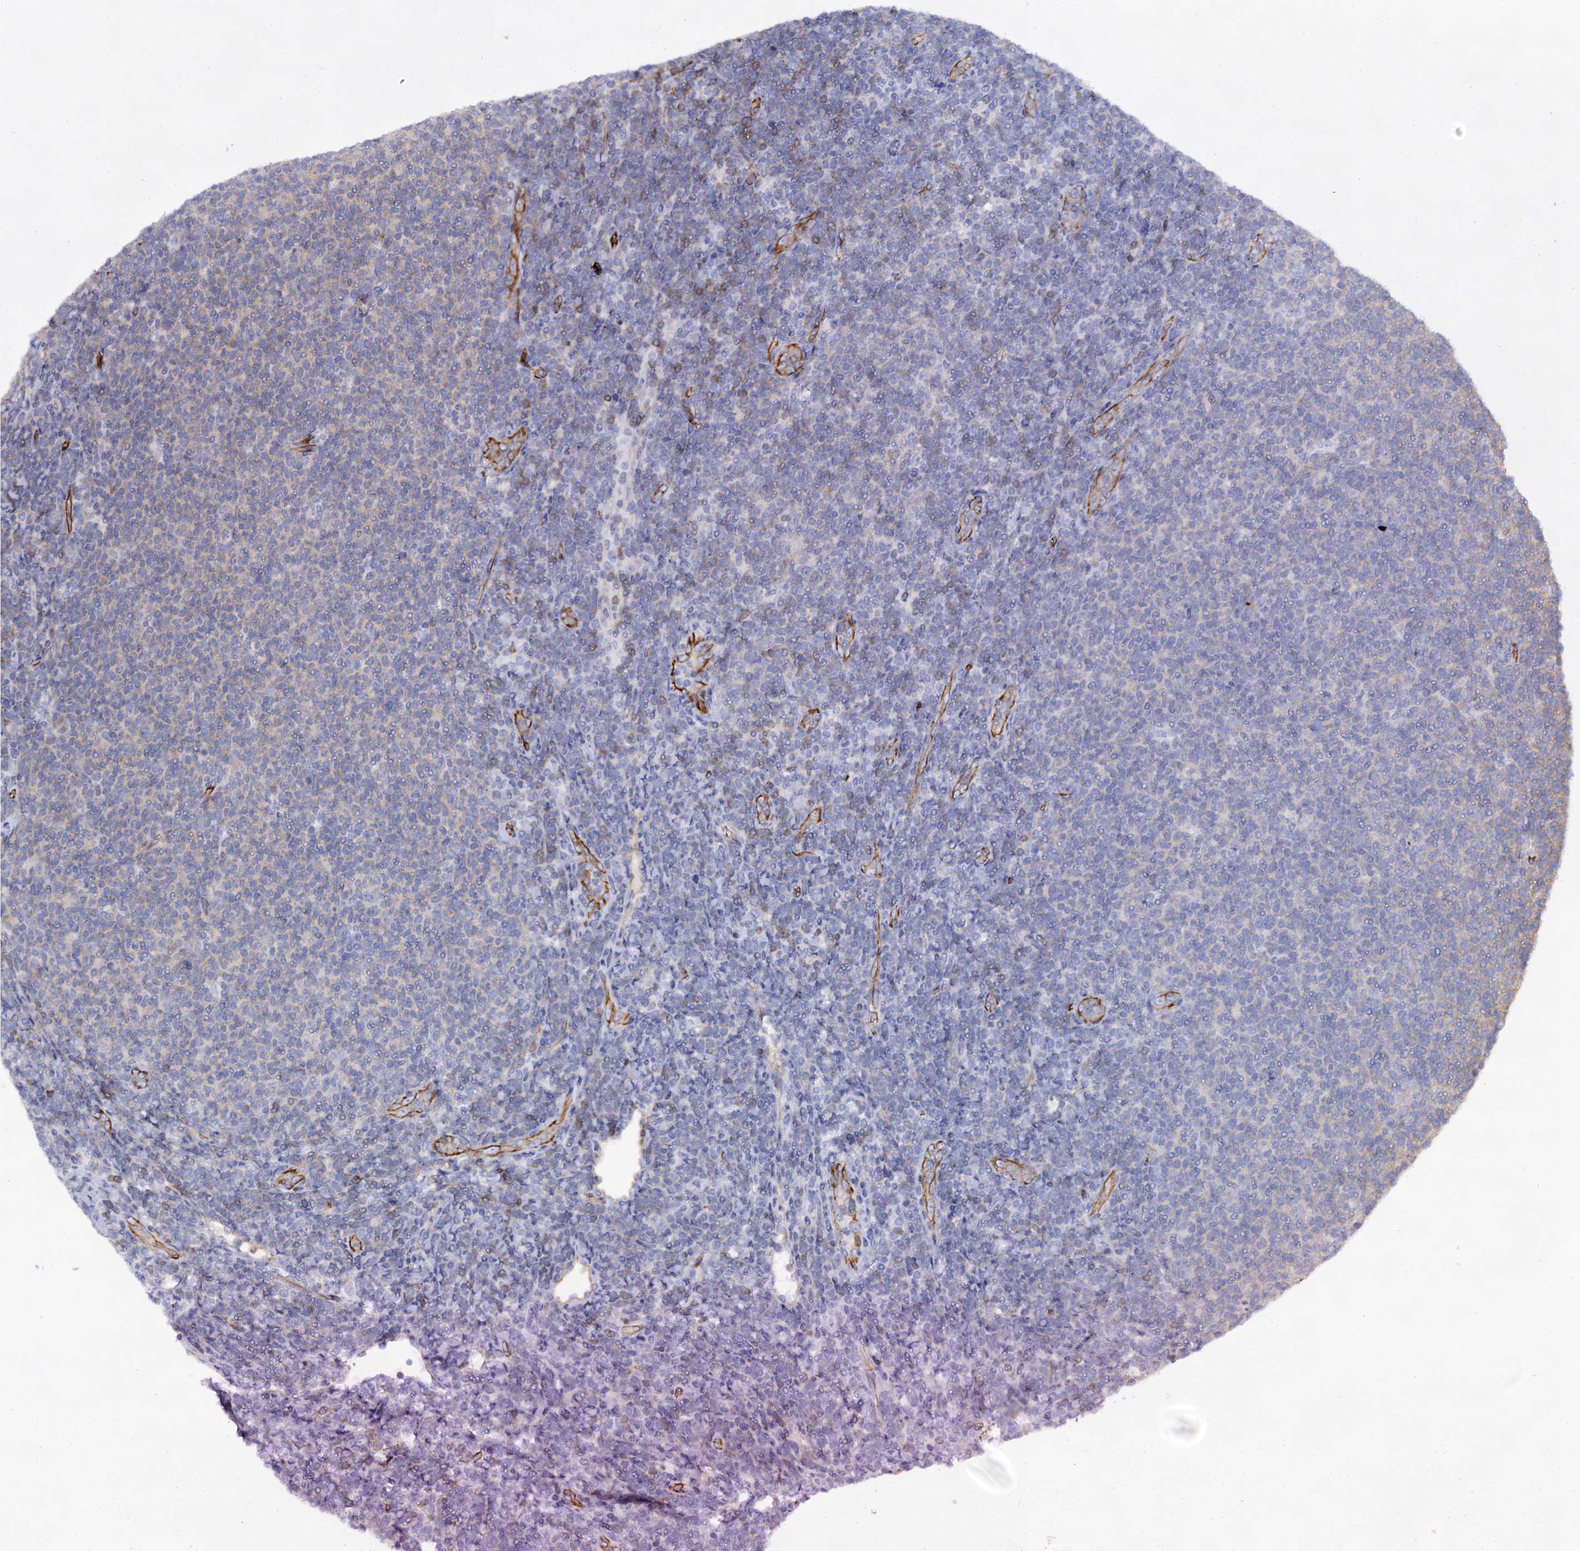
{"staining": {"intensity": "negative", "quantity": "none", "location": "none"}, "tissue": "lymphoma", "cell_type": "Tumor cells", "image_type": "cancer", "snomed": [{"axis": "morphology", "description": "Malignant lymphoma, non-Hodgkin's type, Low grade"}, {"axis": "topography", "description": "Lymph node"}], "caption": "Histopathology image shows no significant protein expression in tumor cells of malignant lymphoma, non-Hodgkin's type (low-grade).", "gene": "ABLIM1", "patient": {"sex": "male", "age": 66}}